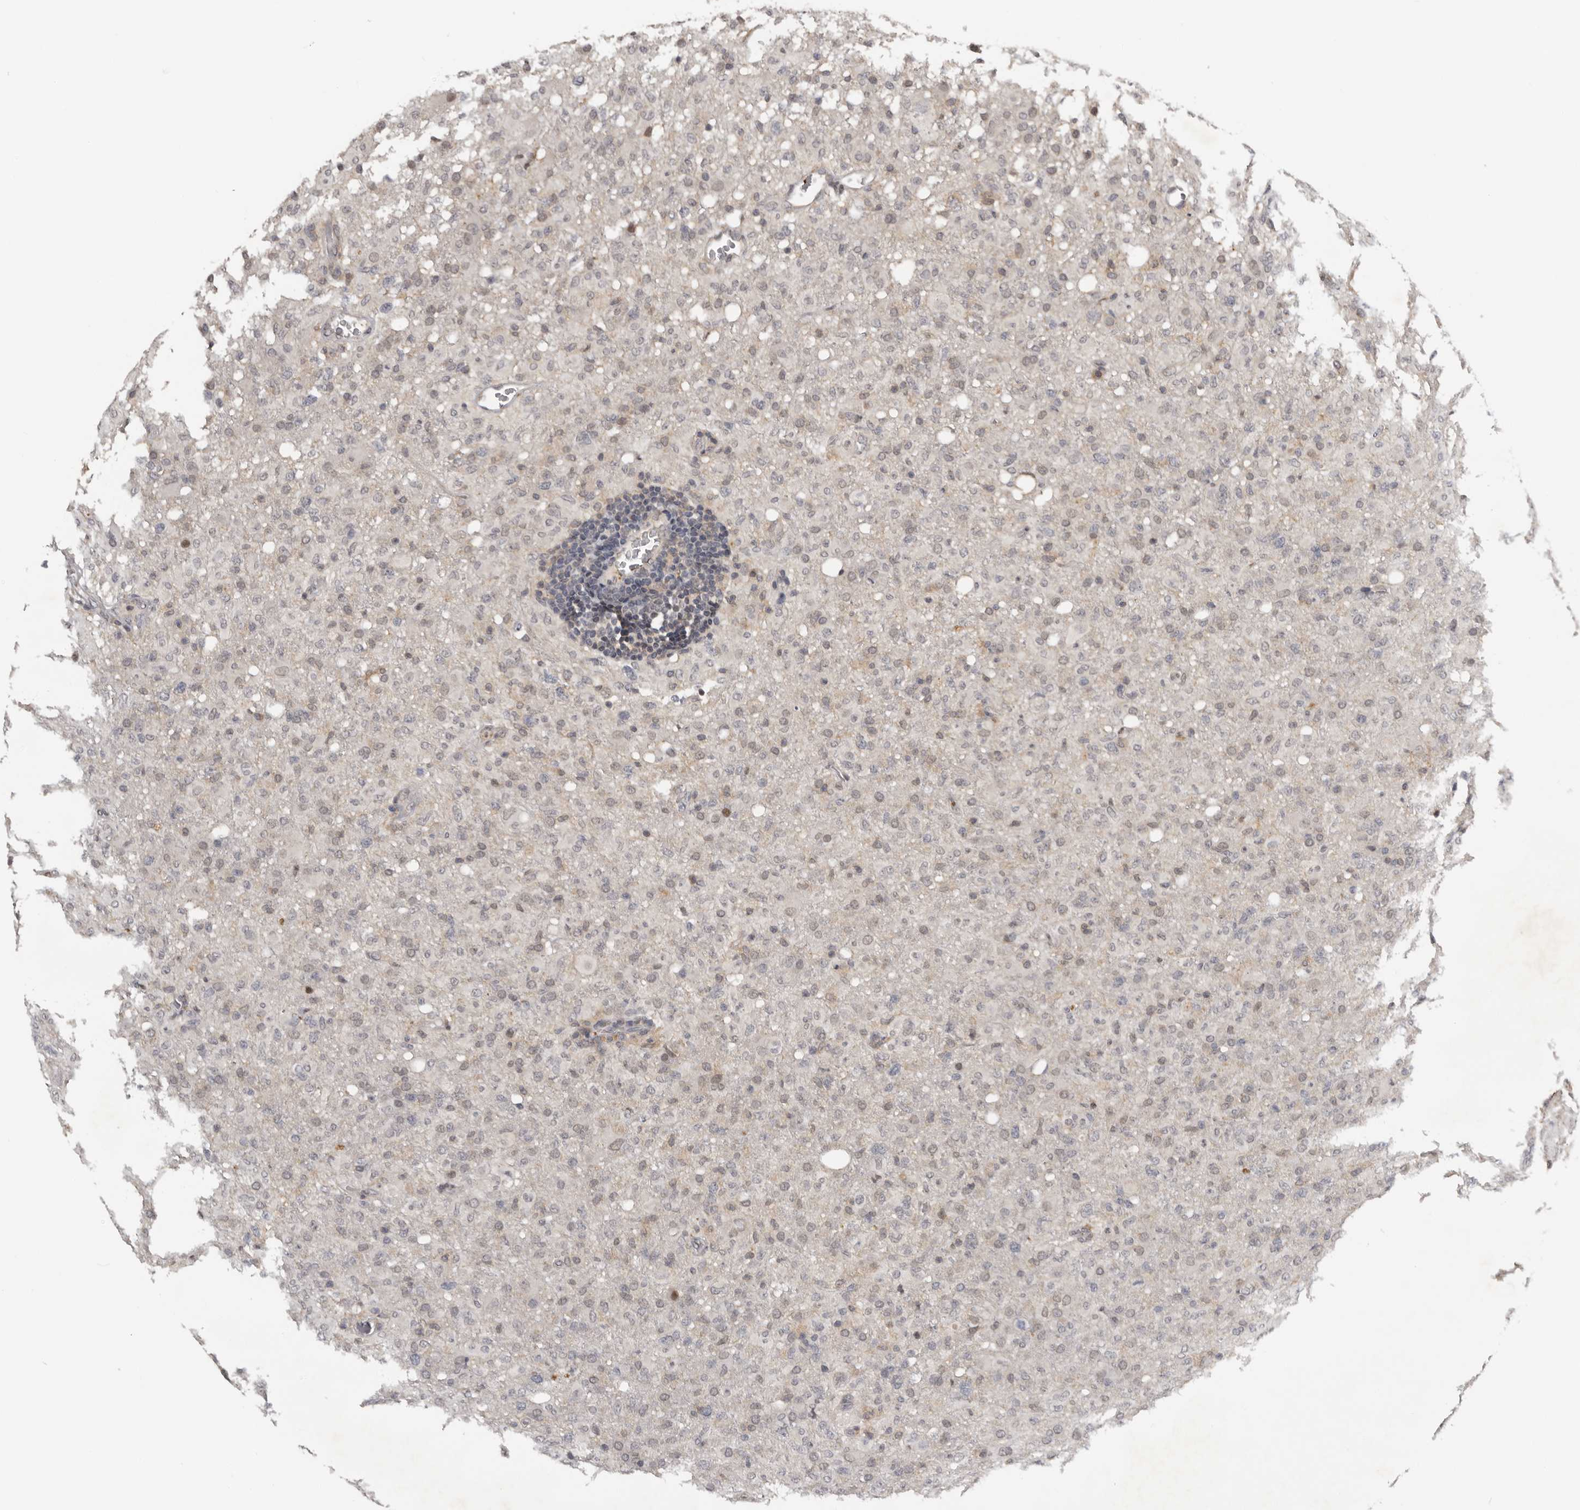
{"staining": {"intensity": "weak", "quantity": "<25%", "location": "nuclear"}, "tissue": "glioma", "cell_type": "Tumor cells", "image_type": "cancer", "snomed": [{"axis": "morphology", "description": "Glioma, malignant, High grade"}, {"axis": "topography", "description": "Brain"}], "caption": "High-grade glioma (malignant) was stained to show a protein in brown. There is no significant positivity in tumor cells. The staining was performed using DAB to visualize the protein expression in brown, while the nuclei were stained in blue with hematoxylin (Magnification: 20x).", "gene": "KIF2B", "patient": {"sex": "female", "age": 57}}